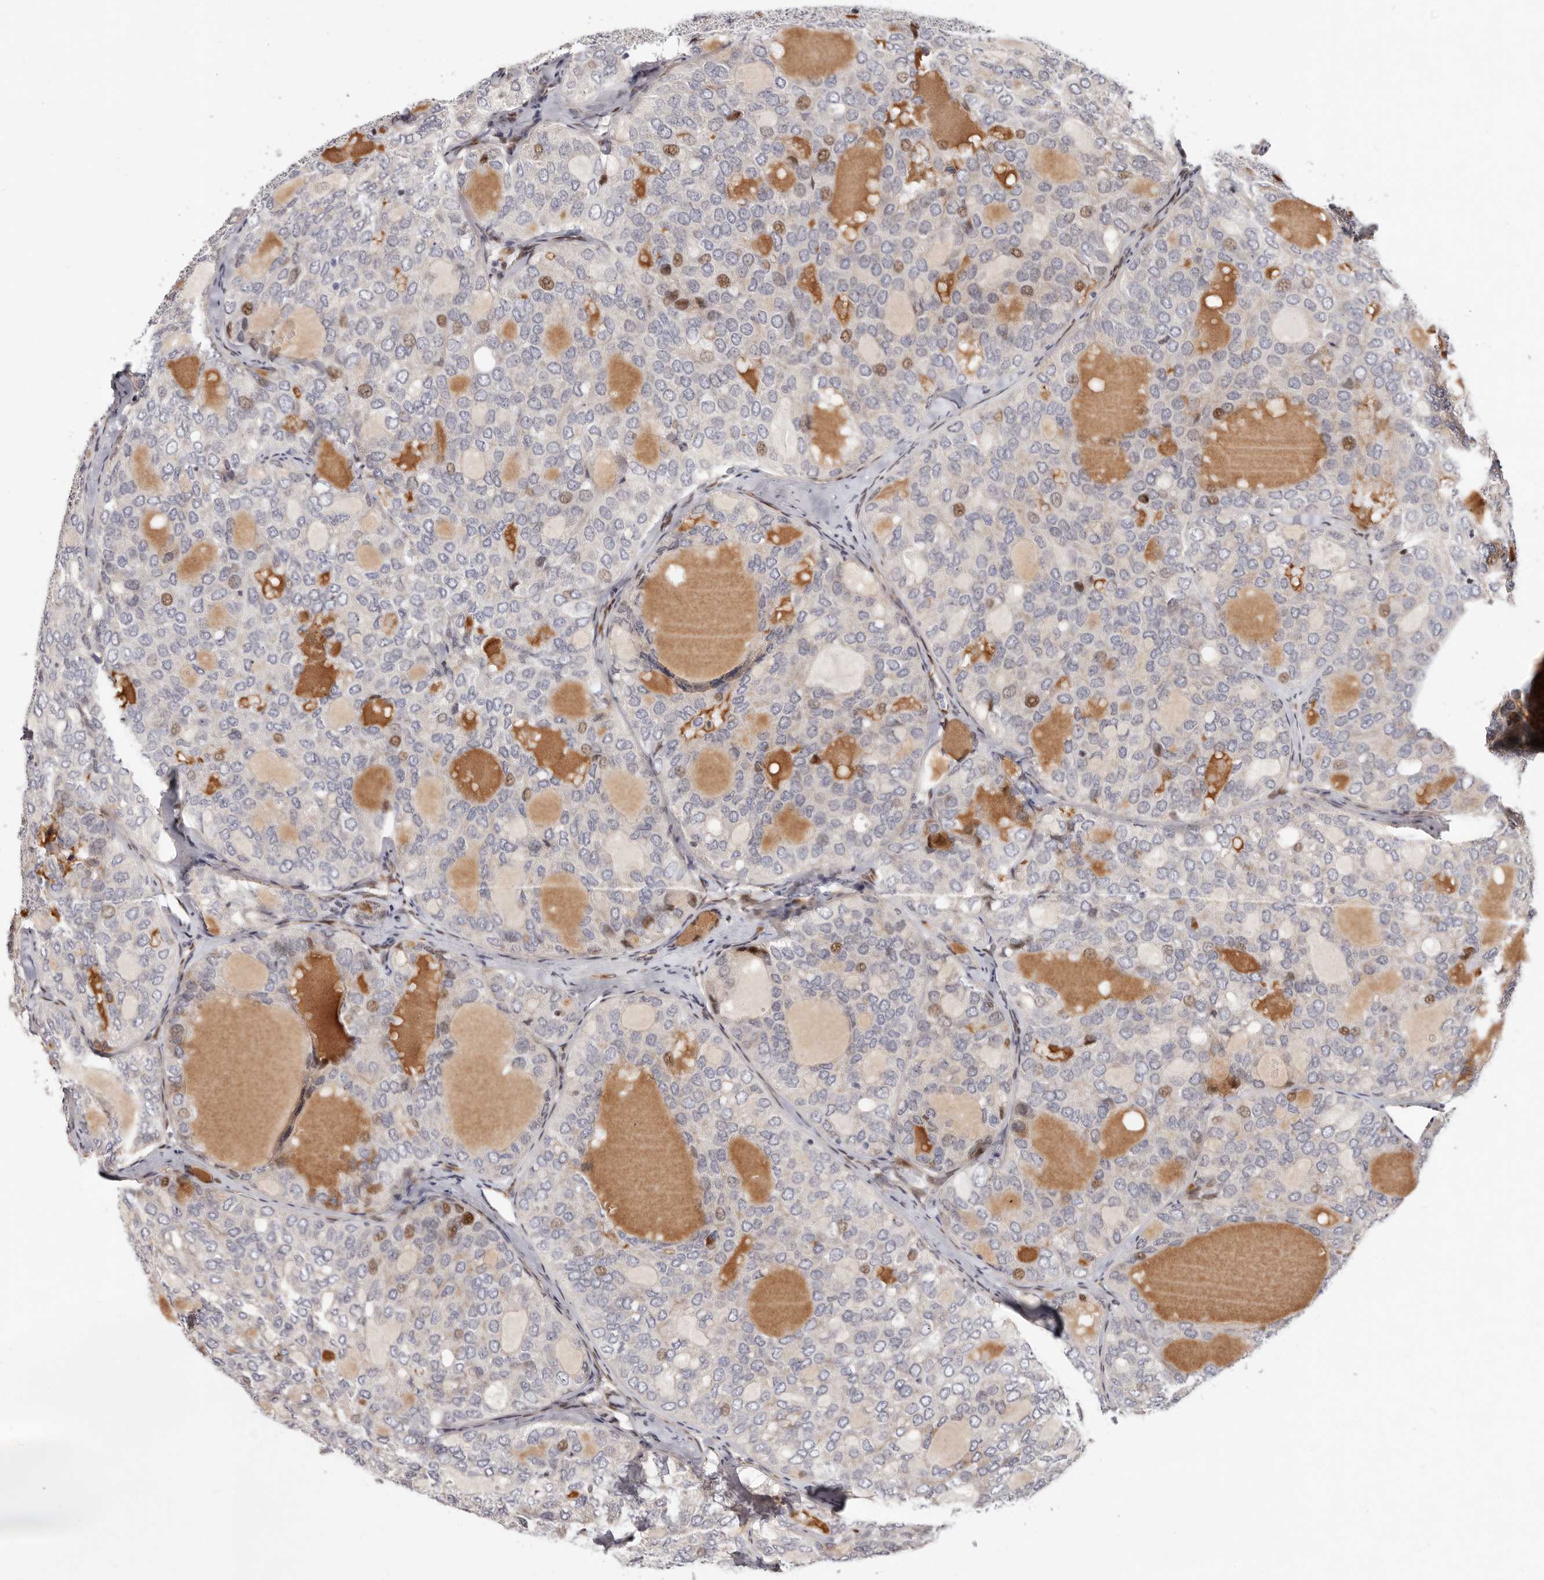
{"staining": {"intensity": "moderate", "quantity": "<25%", "location": "cytoplasmic/membranous,nuclear"}, "tissue": "thyroid cancer", "cell_type": "Tumor cells", "image_type": "cancer", "snomed": [{"axis": "morphology", "description": "Follicular adenoma carcinoma, NOS"}, {"axis": "topography", "description": "Thyroid gland"}], "caption": "Tumor cells show moderate cytoplasmic/membranous and nuclear staining in approximately <25% of cells in thyroid cancer.", "gene": "EPHX3", "patient": {"sex": "male", "age": 75}}